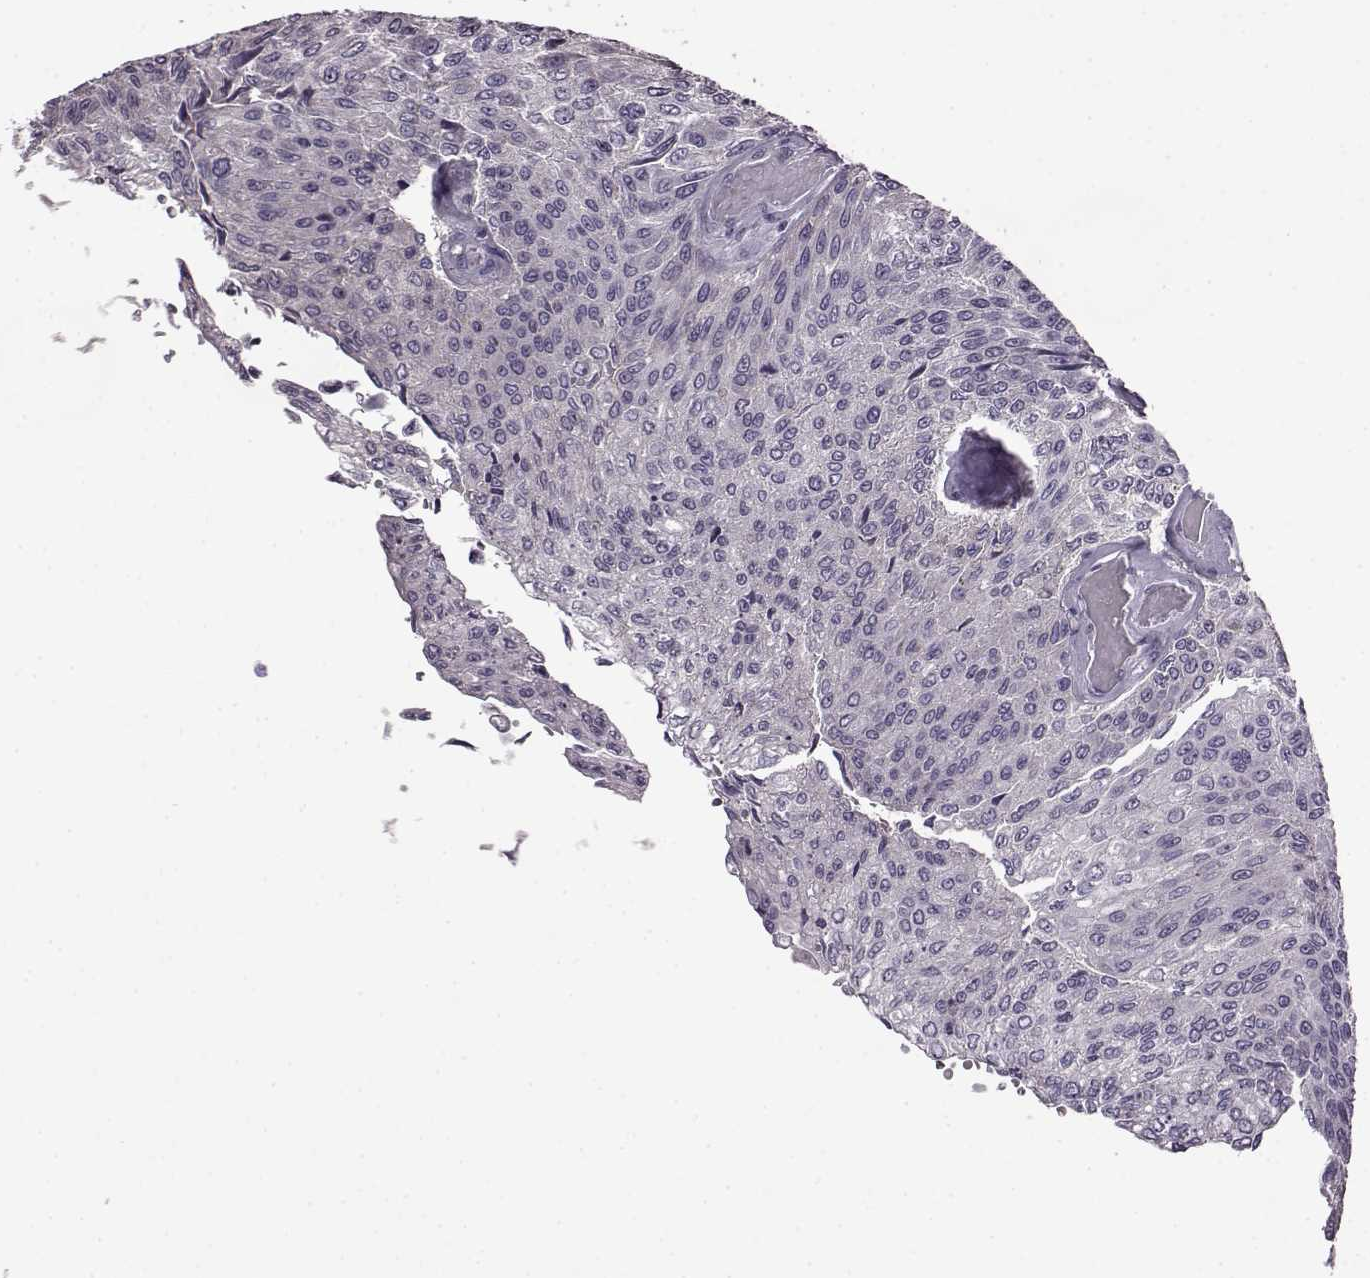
{"staining": {"intensity": "negative", "quantity": "none", "location": "none"}, "tissue": "urothelial cancer", "cell_type": "Tumor cells", "image_type": "cancer", "snomed": [{"axis": "morphology", "description": "Urothelial carcinoma, Low grade"}, {"axis": "topography", "description": "Ureter, NOS"}, {"axis": "topography", "description": "Urinary bladder"}], "caption": "Immunohistochemistry (IHC) photomicrograph of neoplastic tissue: urothelial cancer stained with DAB reveals no significant protein staining in tumor cells. Nuclei are stained in blue.", "gene": "EDDM3B", "patient": {"sex": "male", "age": 78}}